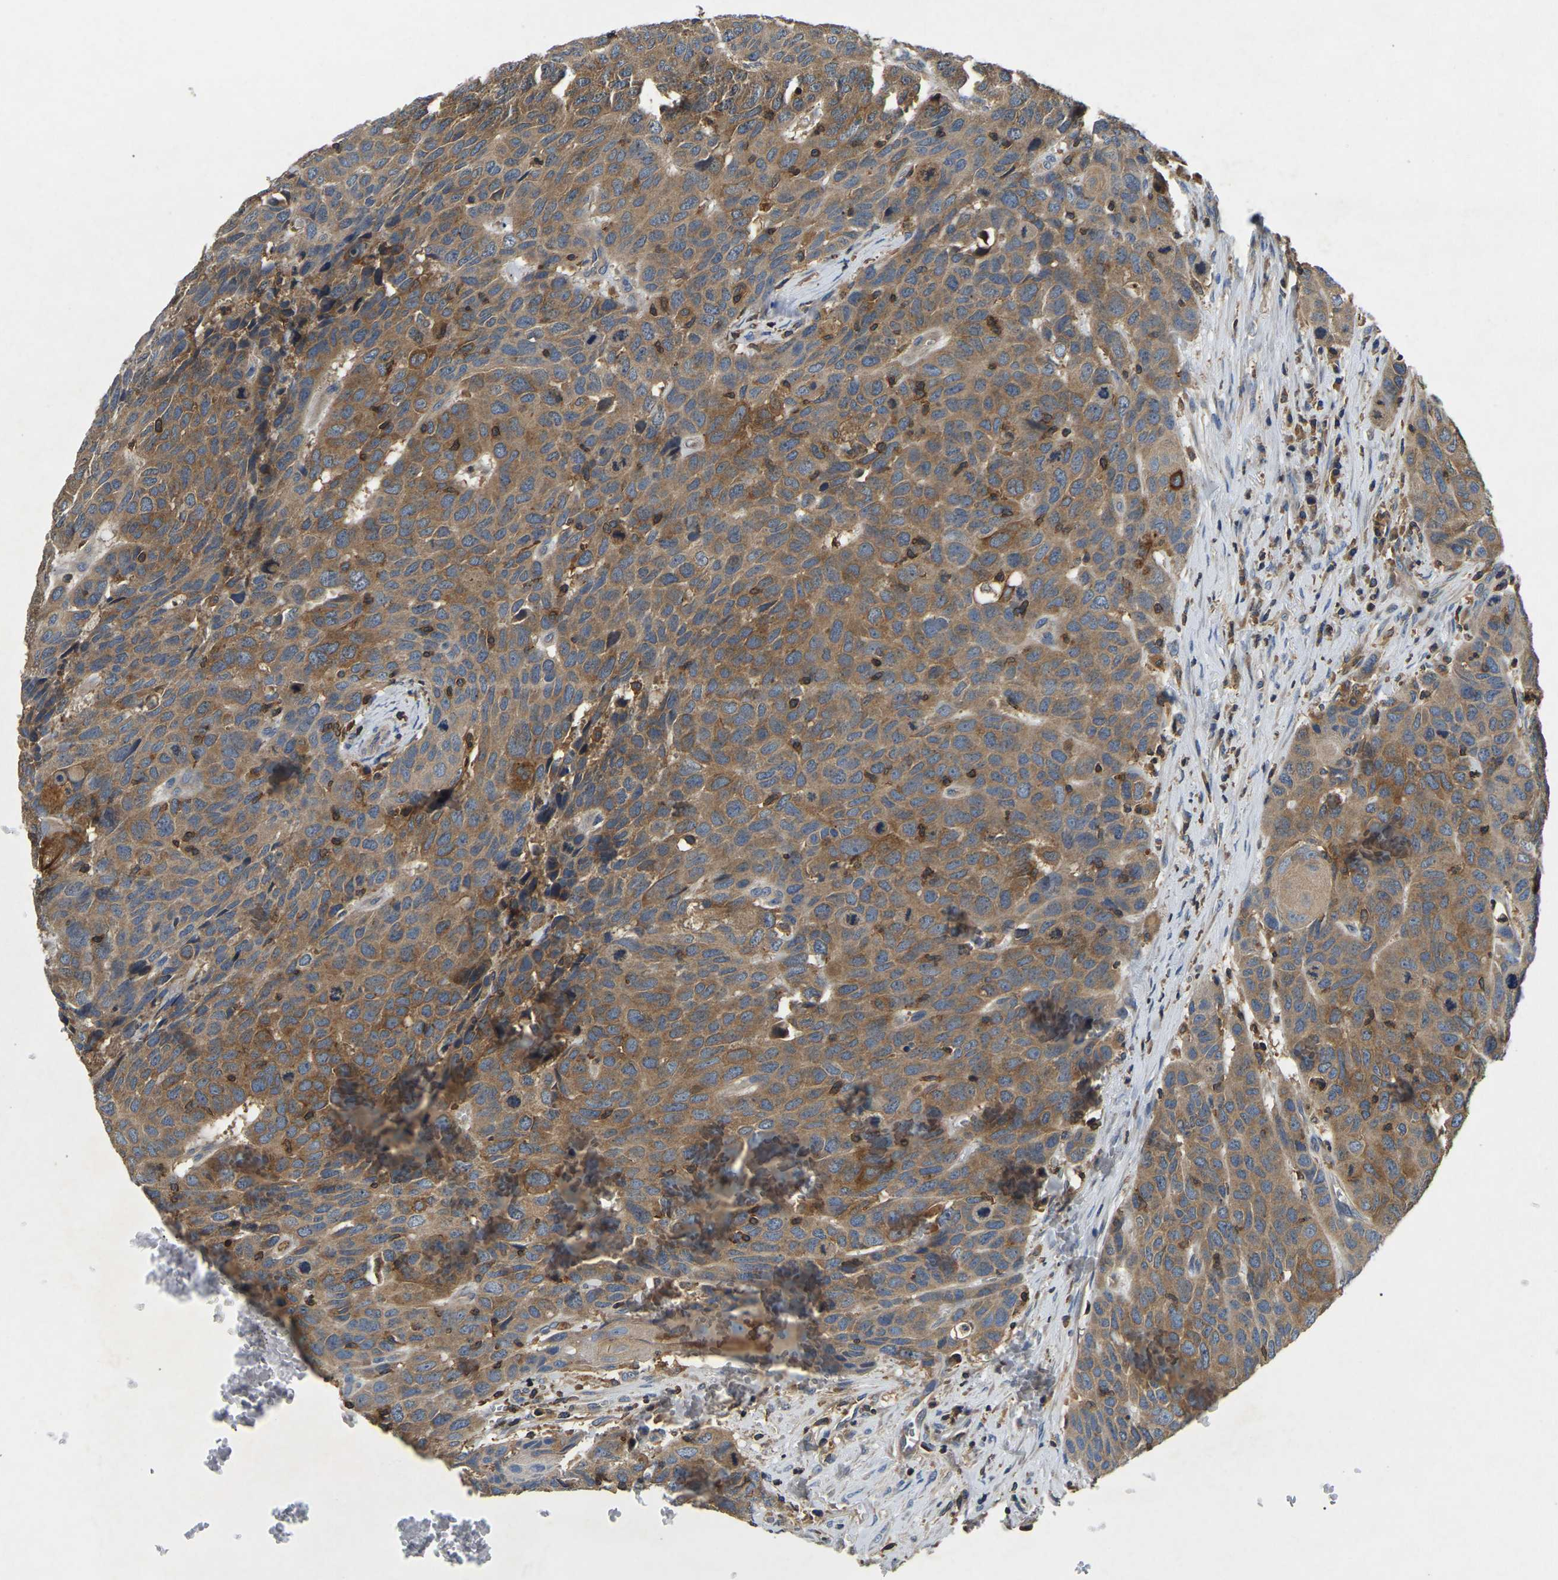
{"staining": {"intensity": "moderate", "quantity": ">75%", "location": "cytoplasmic/membranous"}, "tissue": "head and neck cancer", "cell_type": "Tumor cells", "image_type": "cancer", "snomed": [{"axis": "morphology", "description": "Squamous cell carcinoma, NOS"}, {"axis": "topography", "description": "Head-Neck"}], "caption": "Head and neck squamous cell carcinoma stained for a protein (brown) reveals moderate cytoplasmic/membranous positive expression in about >75% of tumor cells.", "gene": "SMPD2", "patient": {"sex": "male", "age": 66}}